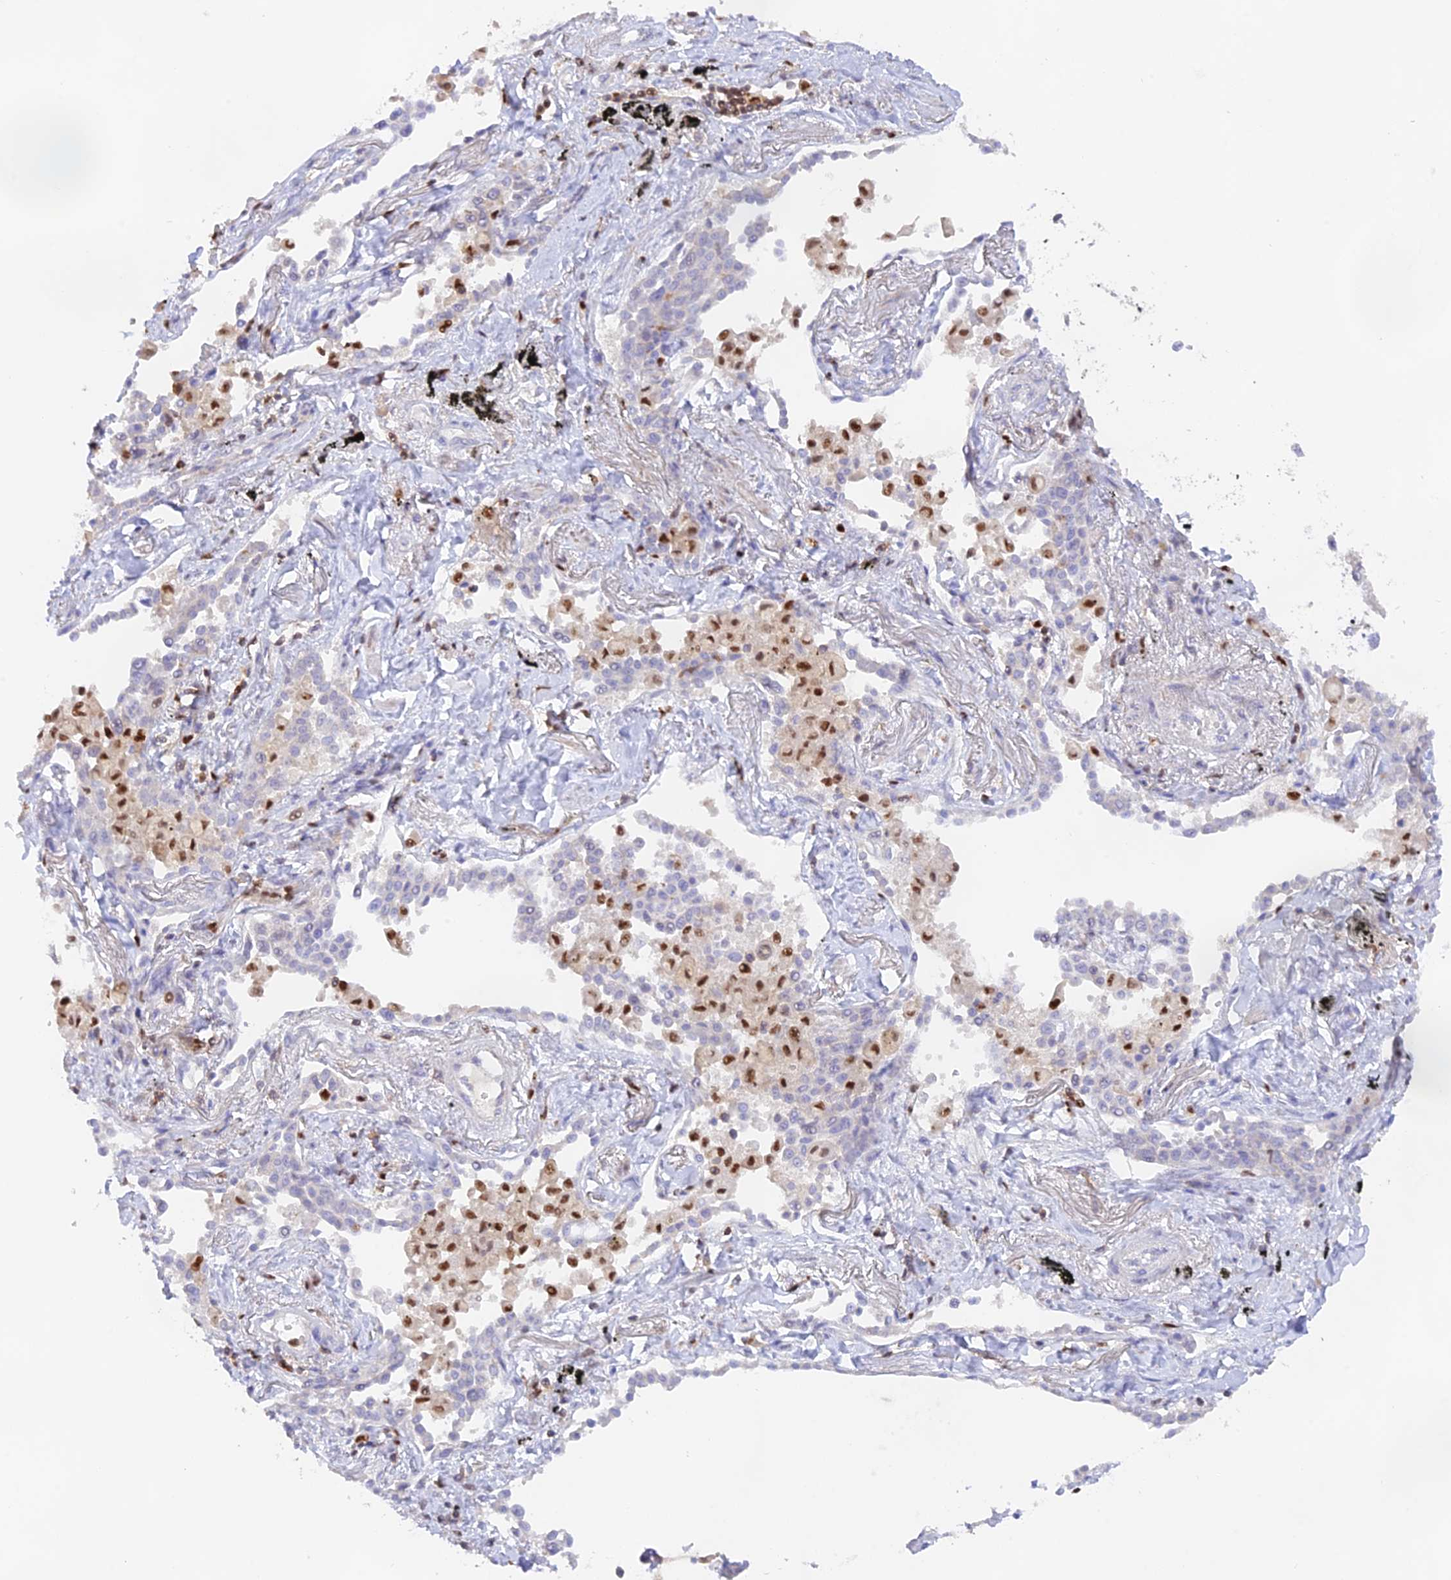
{"staining": {"intensity": "negative", "quantity": "none", "location": "none"}, "tissue": "lung cancer", "cell_type": "Tumor cells", "image_type": "cancer", "snomed": [{"axis": "morphology", "description": "Adenocarcinoma, NOS"}, {"axis": "topography", "description": "Lung"}], "caption": "A high-resolution micrograph shows immunohistochemistry staining of lung cancer, which displays no significant positivity in tumor cells.", "gene": "DENND1C", "patient": {"sex": "male", "age": 67}}